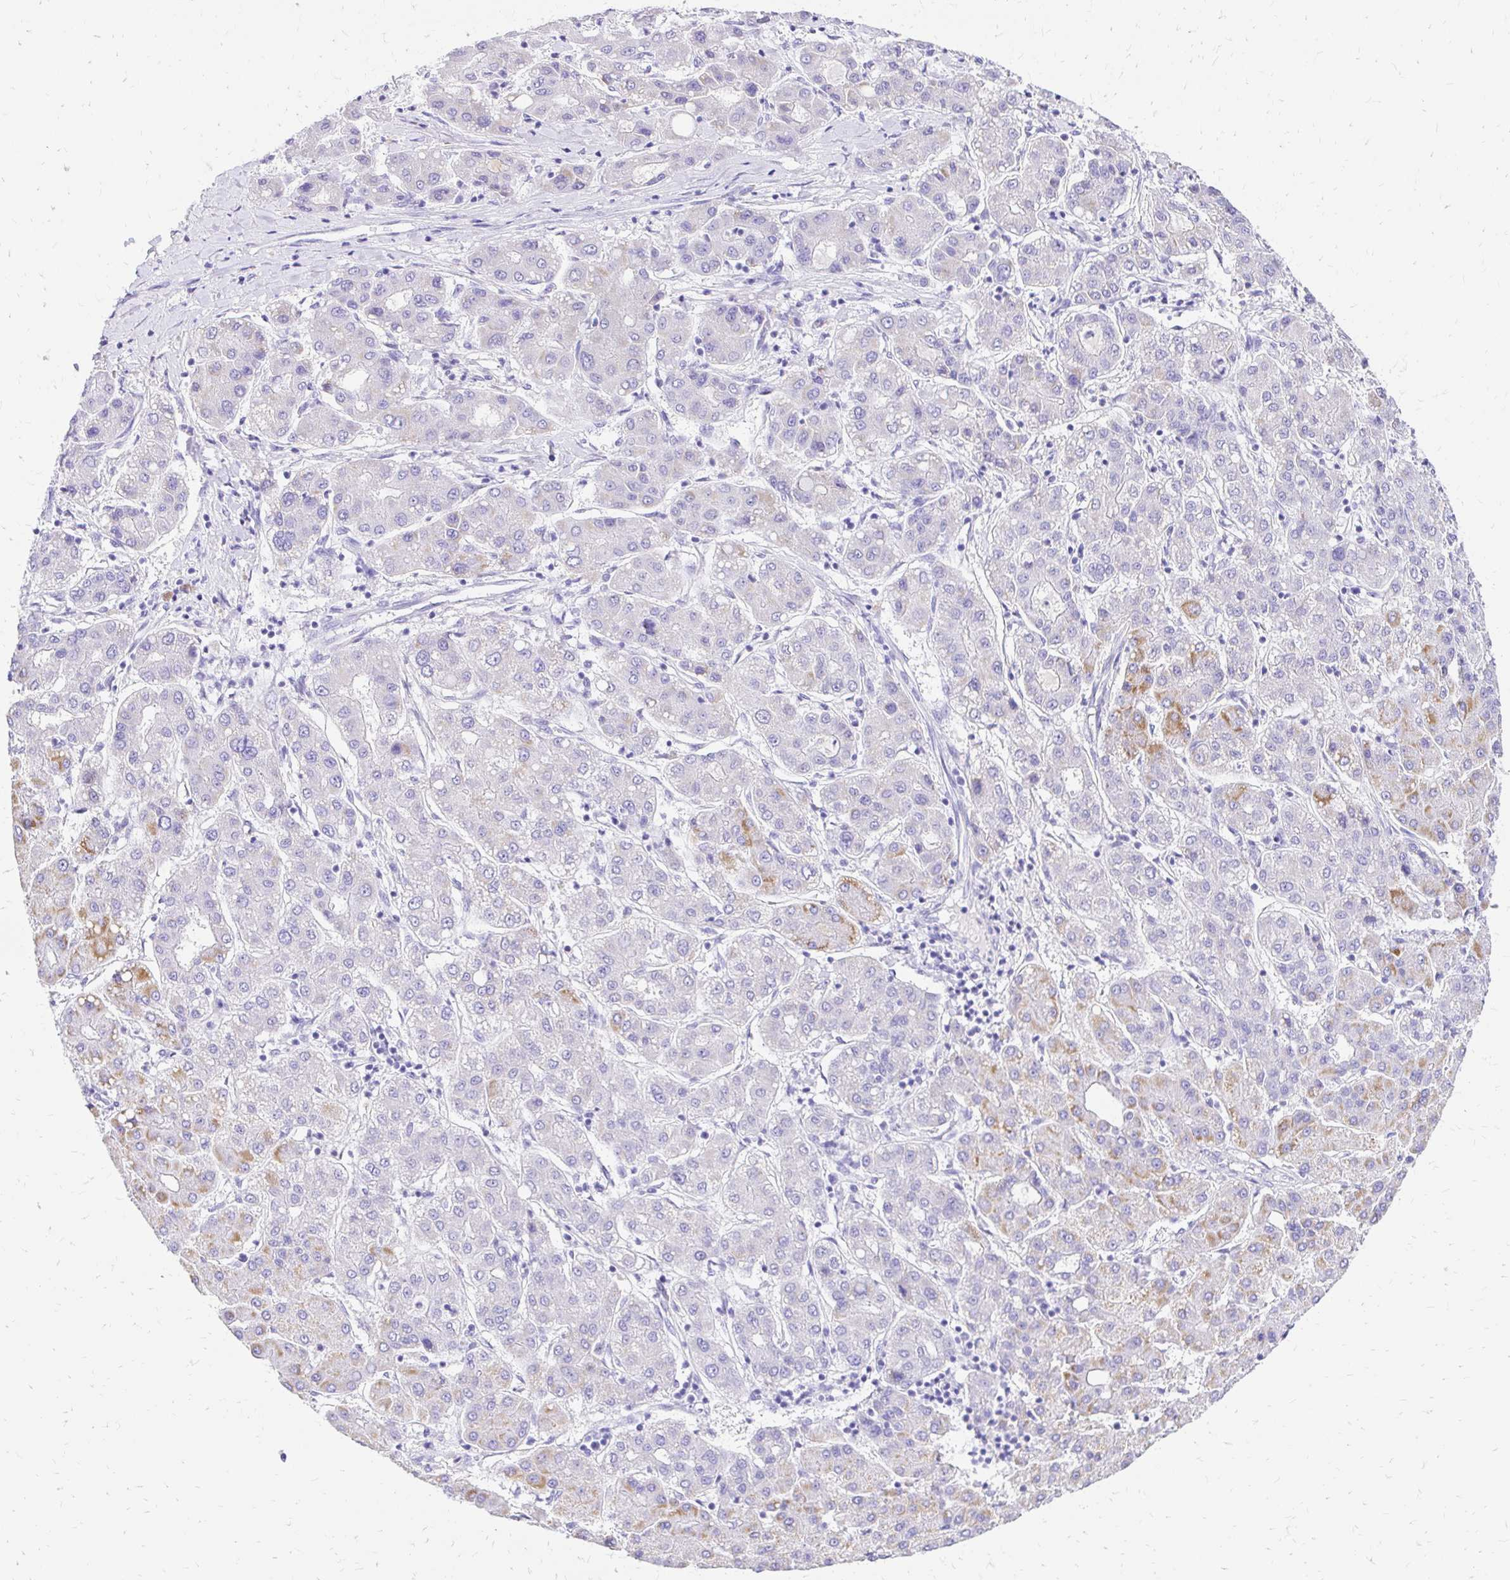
{"staining": {"intensity": "moderate", "quantity": "25%-75%", "location": "cytoplasmic/membranous"}, "tissue": "liver cancer", "cell_type": "Tumor cells", "image_type": "cancer", "snomed": [{"axis": "morphology", "description": "Carcinoma, Hepatocellular, NOS"}, {"axis": "topography", "description": "Liver"}], "caption": "Liver cancer (hepatocellular carcinoma) stained with a protein marker reveals moderate staining in tumor cells.", "gene": "S100G", "patient": {"sex": "male", "age": 65}}